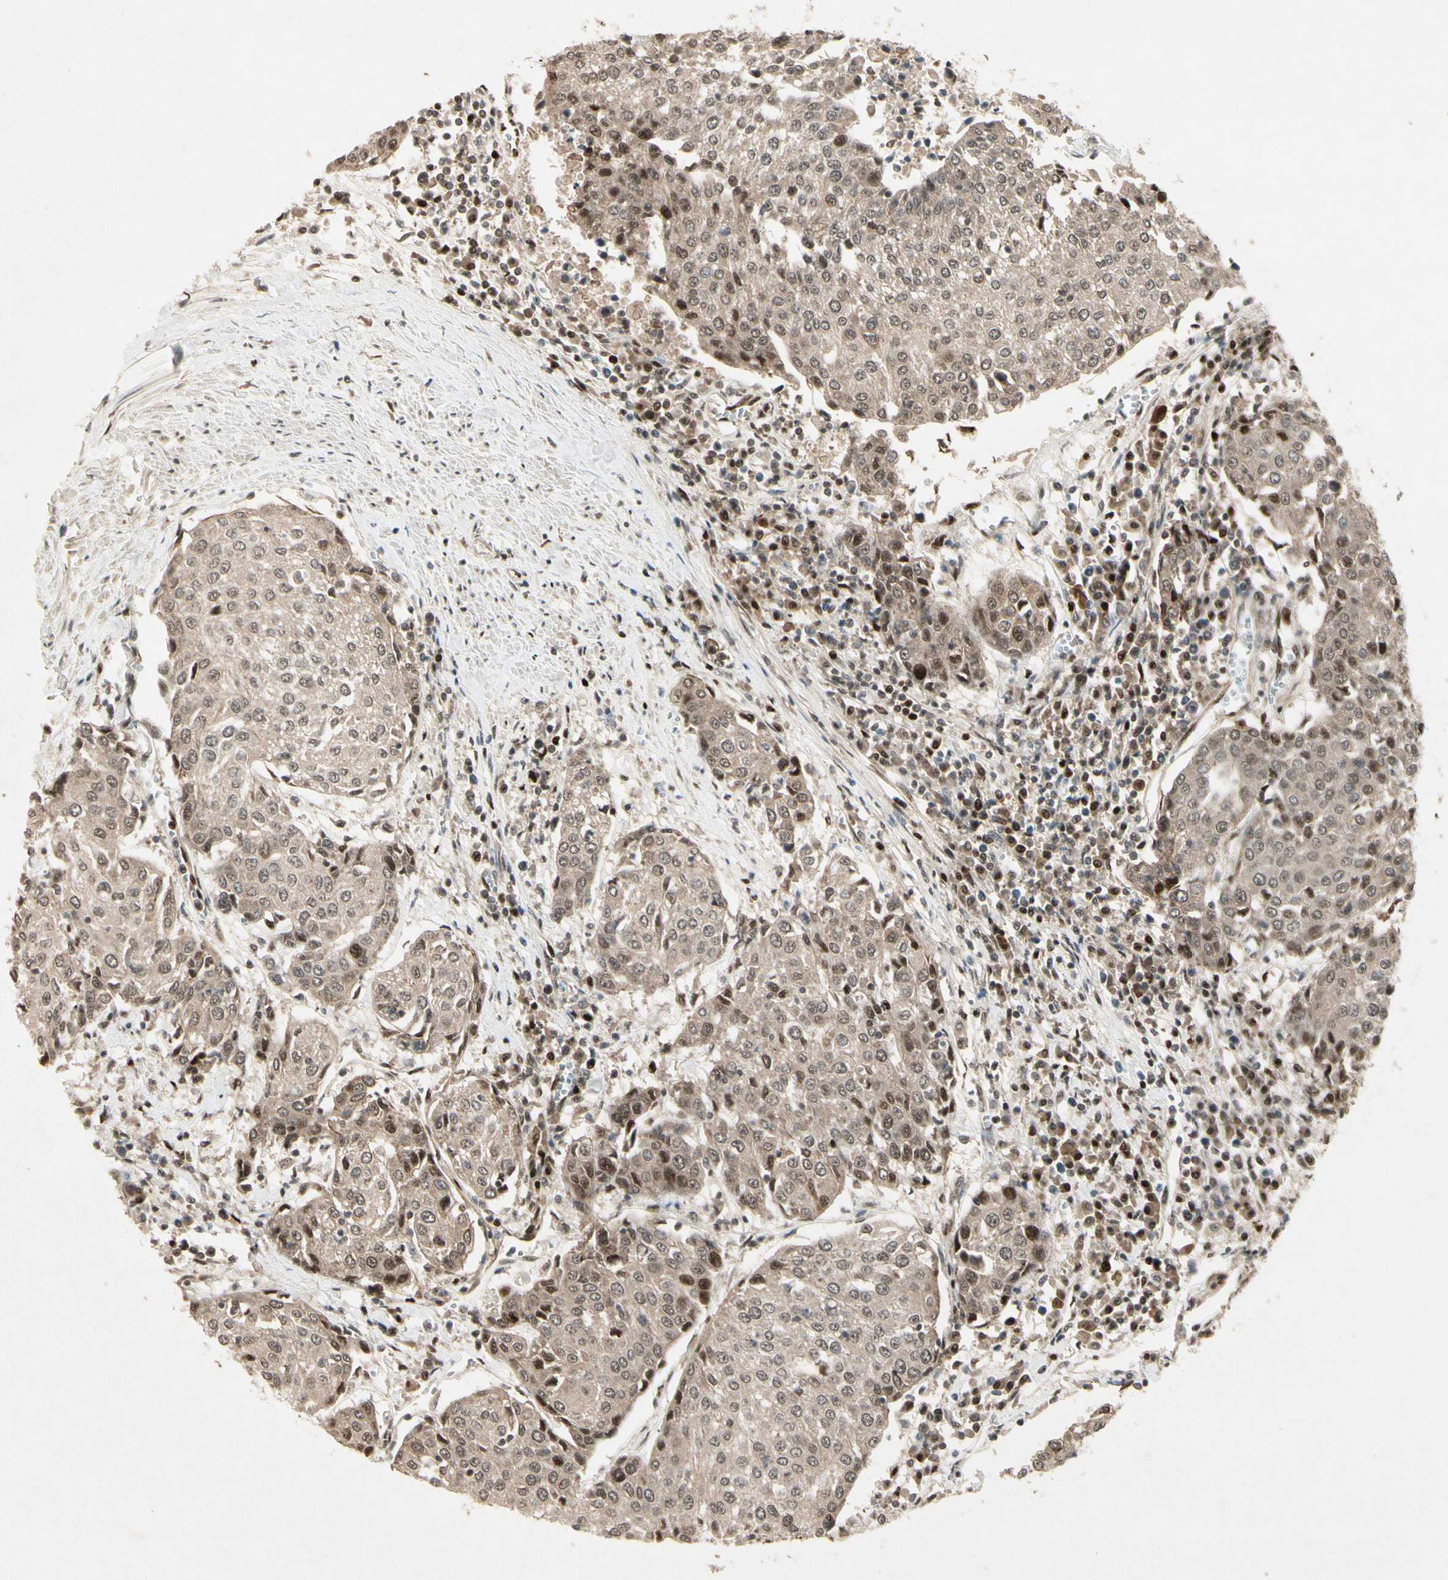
{"staining": {"intensity": "moderate", "quantity": "25%-75%", "location": "nuclear"}, "tissue": "urothelial cancer", "cell_type": "Tumor cells", "image_type": "cancer", "snomed": [{"axis": "morphology", "description": "Urothelial carcinoma, High grade"}, {"axis": "topography", "description": "Urinary bladder"}], "caption": "Moderate nuclear expression is seen in about 25%-75% of tumor cells in urothelial cancer.", "gene": "CDK11A", "patient": {"sex": "female", "age": 85}}